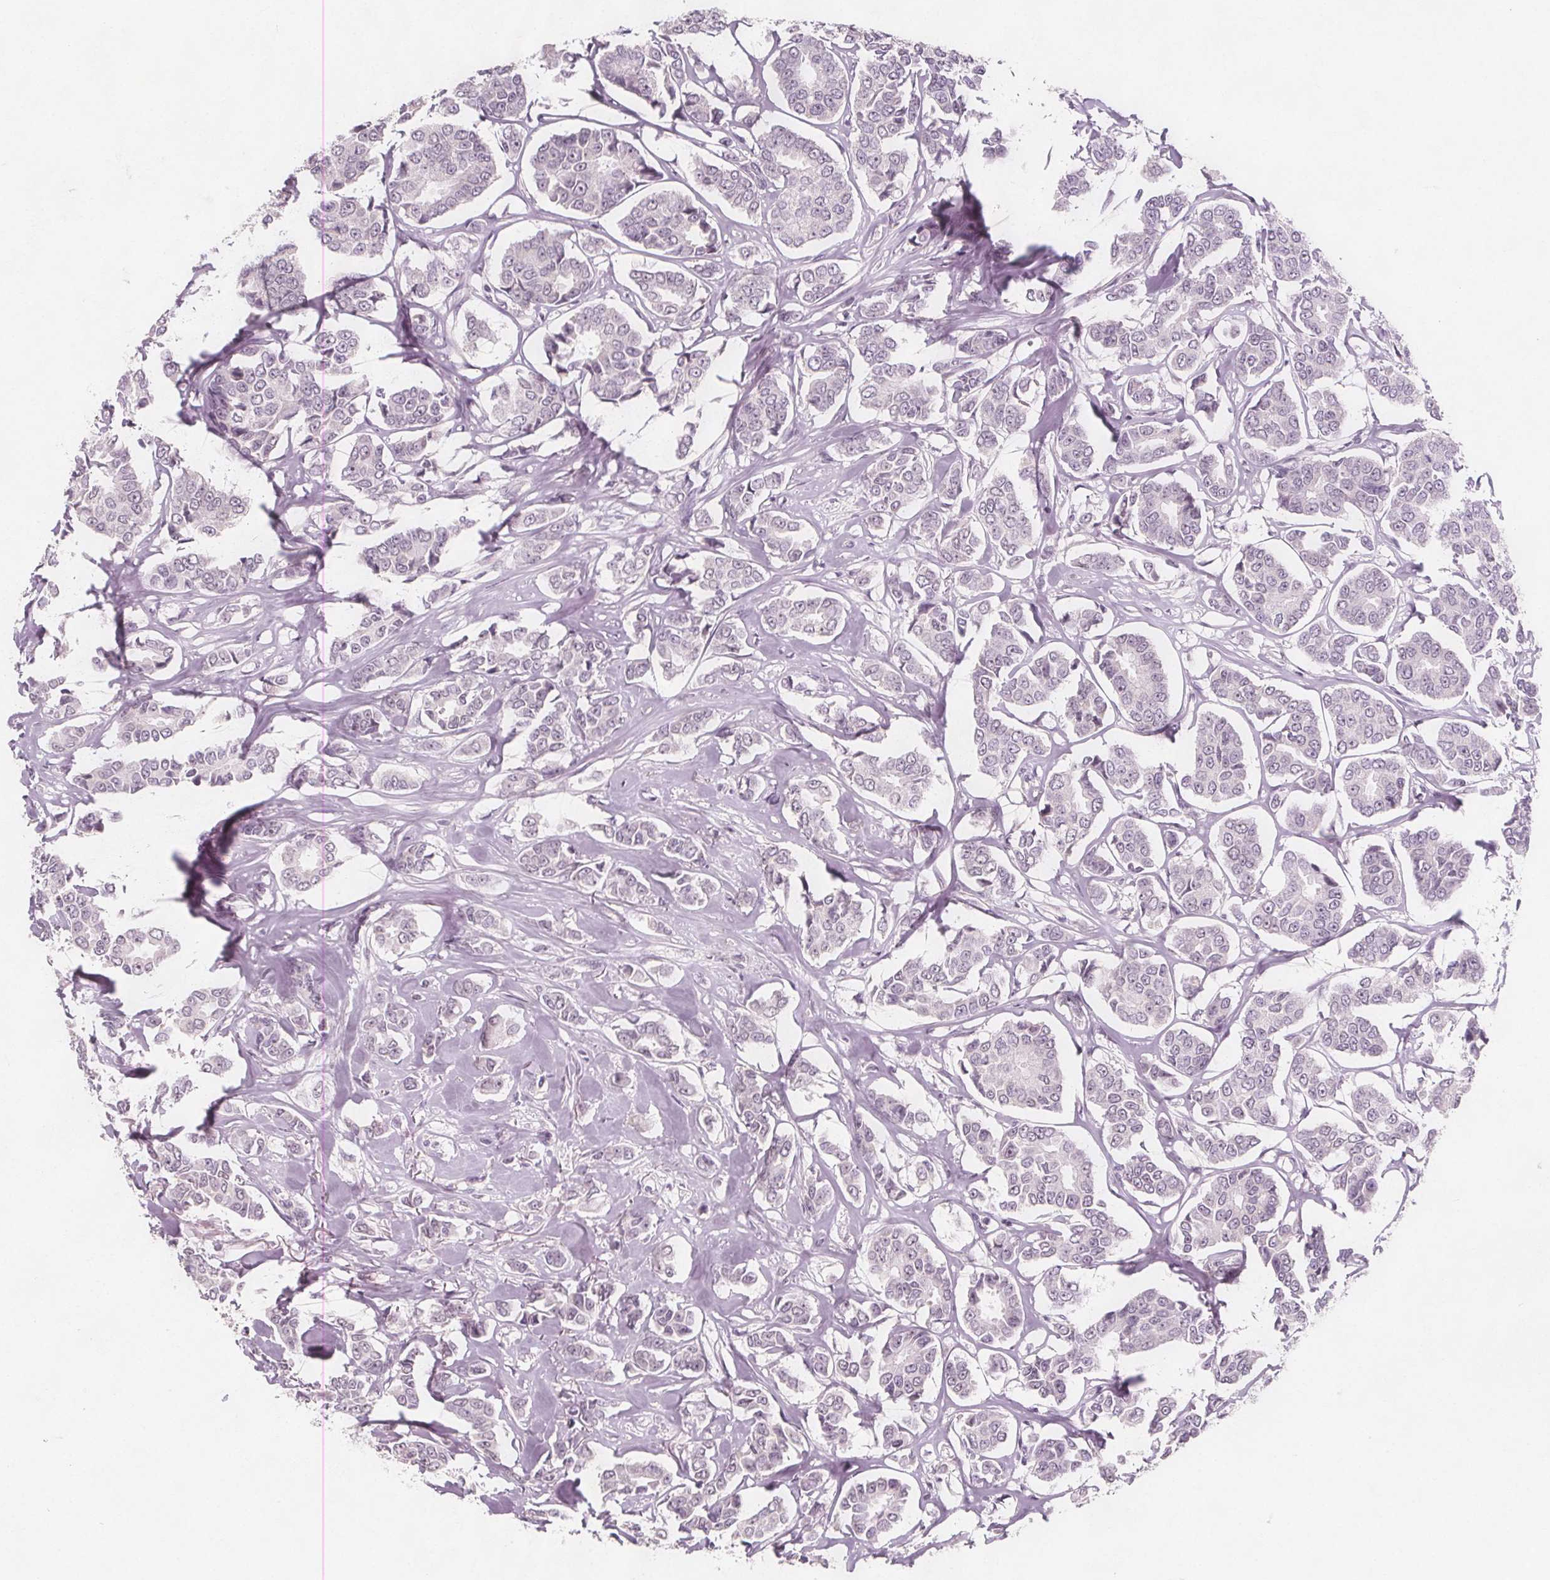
{"staining": {"intensity": "negative", "quantity": "none", "location": "none"}, "tissue": "breast cancer", "cell_type": "Tumor cells", "image_type": "cancer", "snomed": [{"axis": "morphology", "description": "Duct carcinoma"}, {"axis": "topography", "description": "Breast"}], "caption": "Histopathology image shows no significant protein staining in tumor cells of breast cancer (invasive ductal carcinoma).", "gene": "C1orf167", "patient": {"sex": "female", "age": 94}}